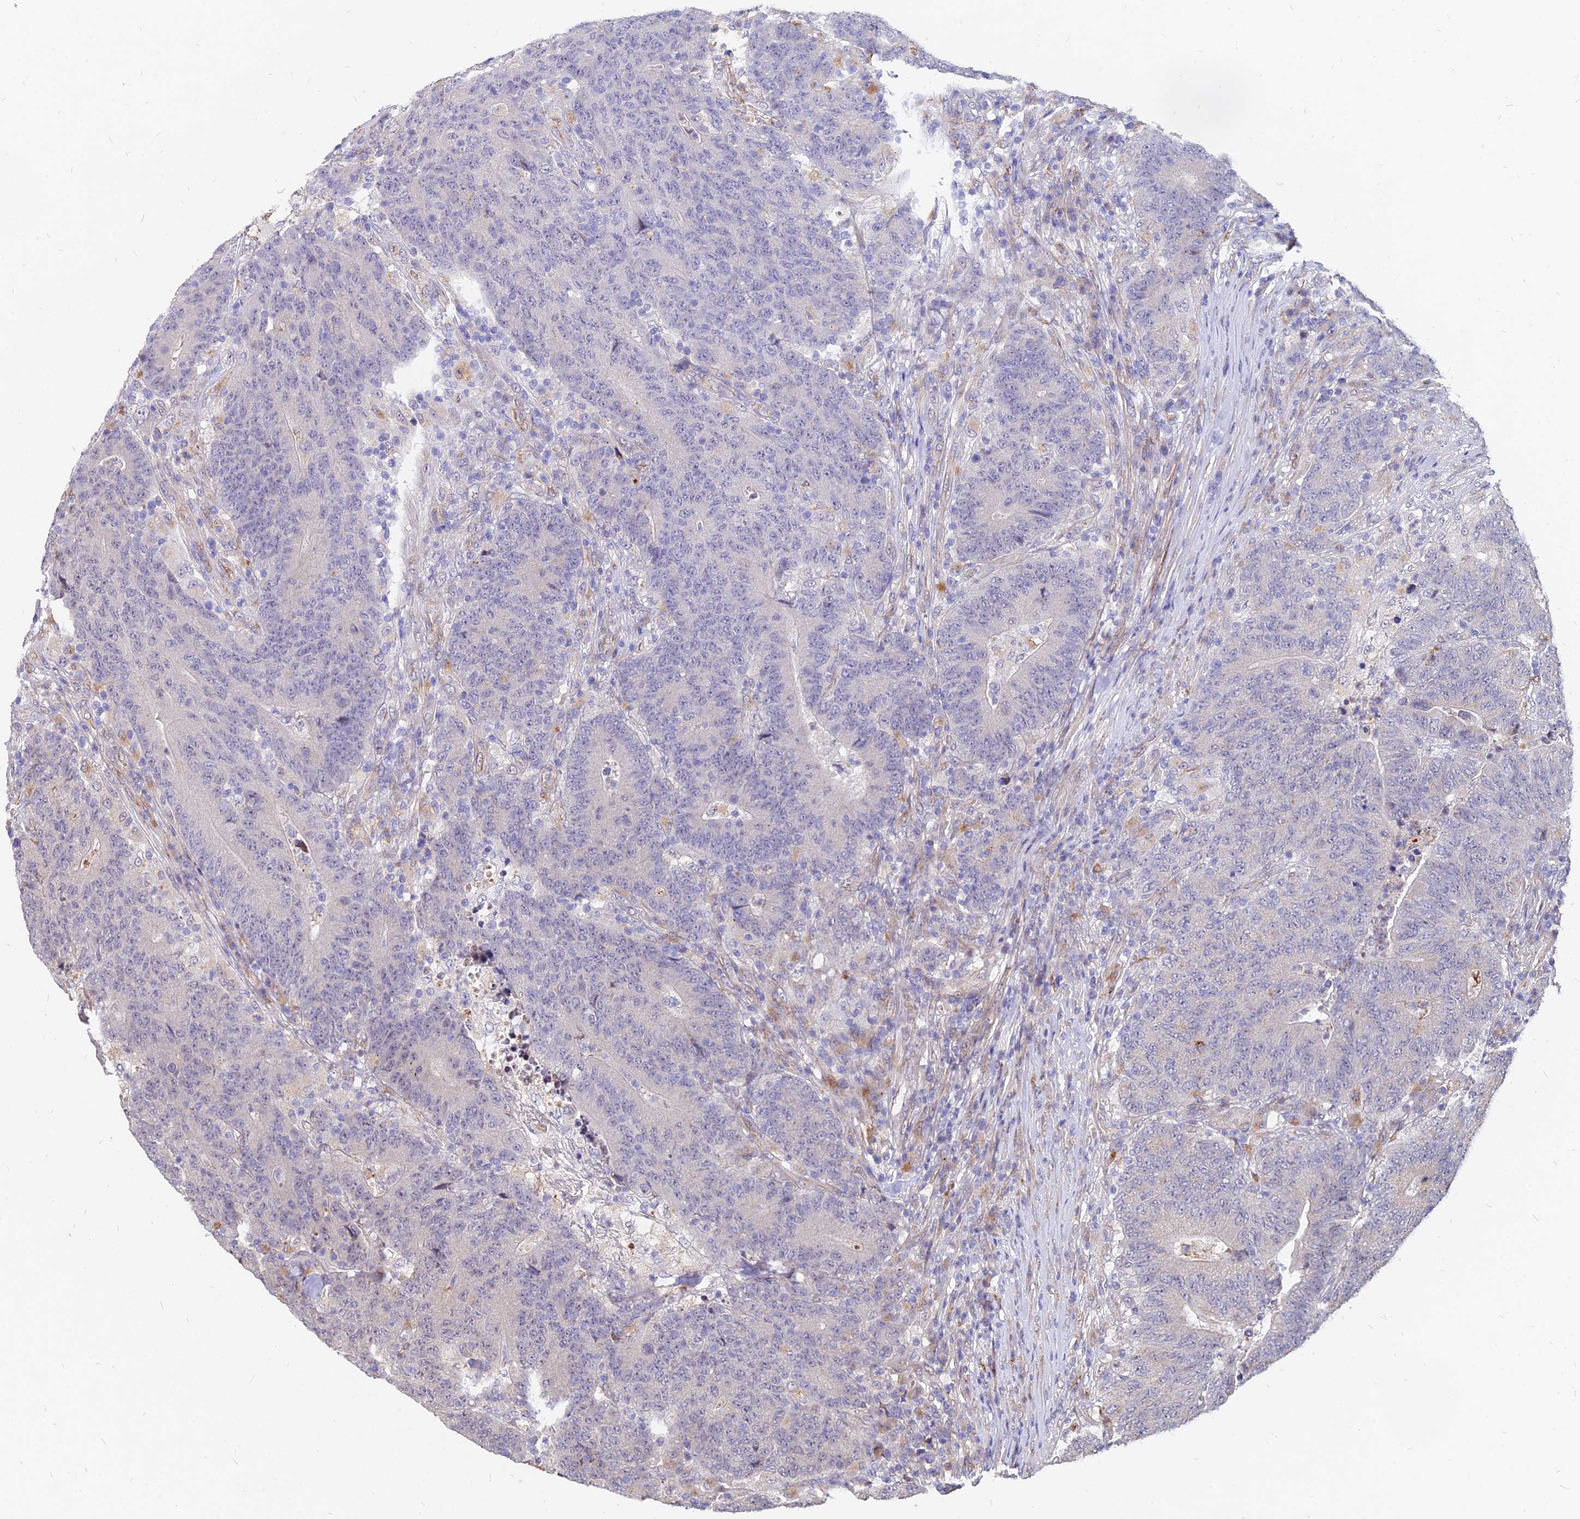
{"staining": {"intensity": "negative", "quantity": "none", "location": "none"}, "tissue": "colorectal cancer", "cell_type": "Tumor cells", "image_type": "cancer", "snomed": [{"axis": "morphology", "description": "Adenocarcinoma, NOS"}, {"axis": "topography", "description": "Colon"}], "caption": "High power microscopy histopathology image of an immunohistochemistry (IHC) histopathology image of adenocarcinoma (colorectal), revealing no significant positivity in tumor cells.", "gene": "C11orf68", "patient": {"sex": "female", "age": 75}}